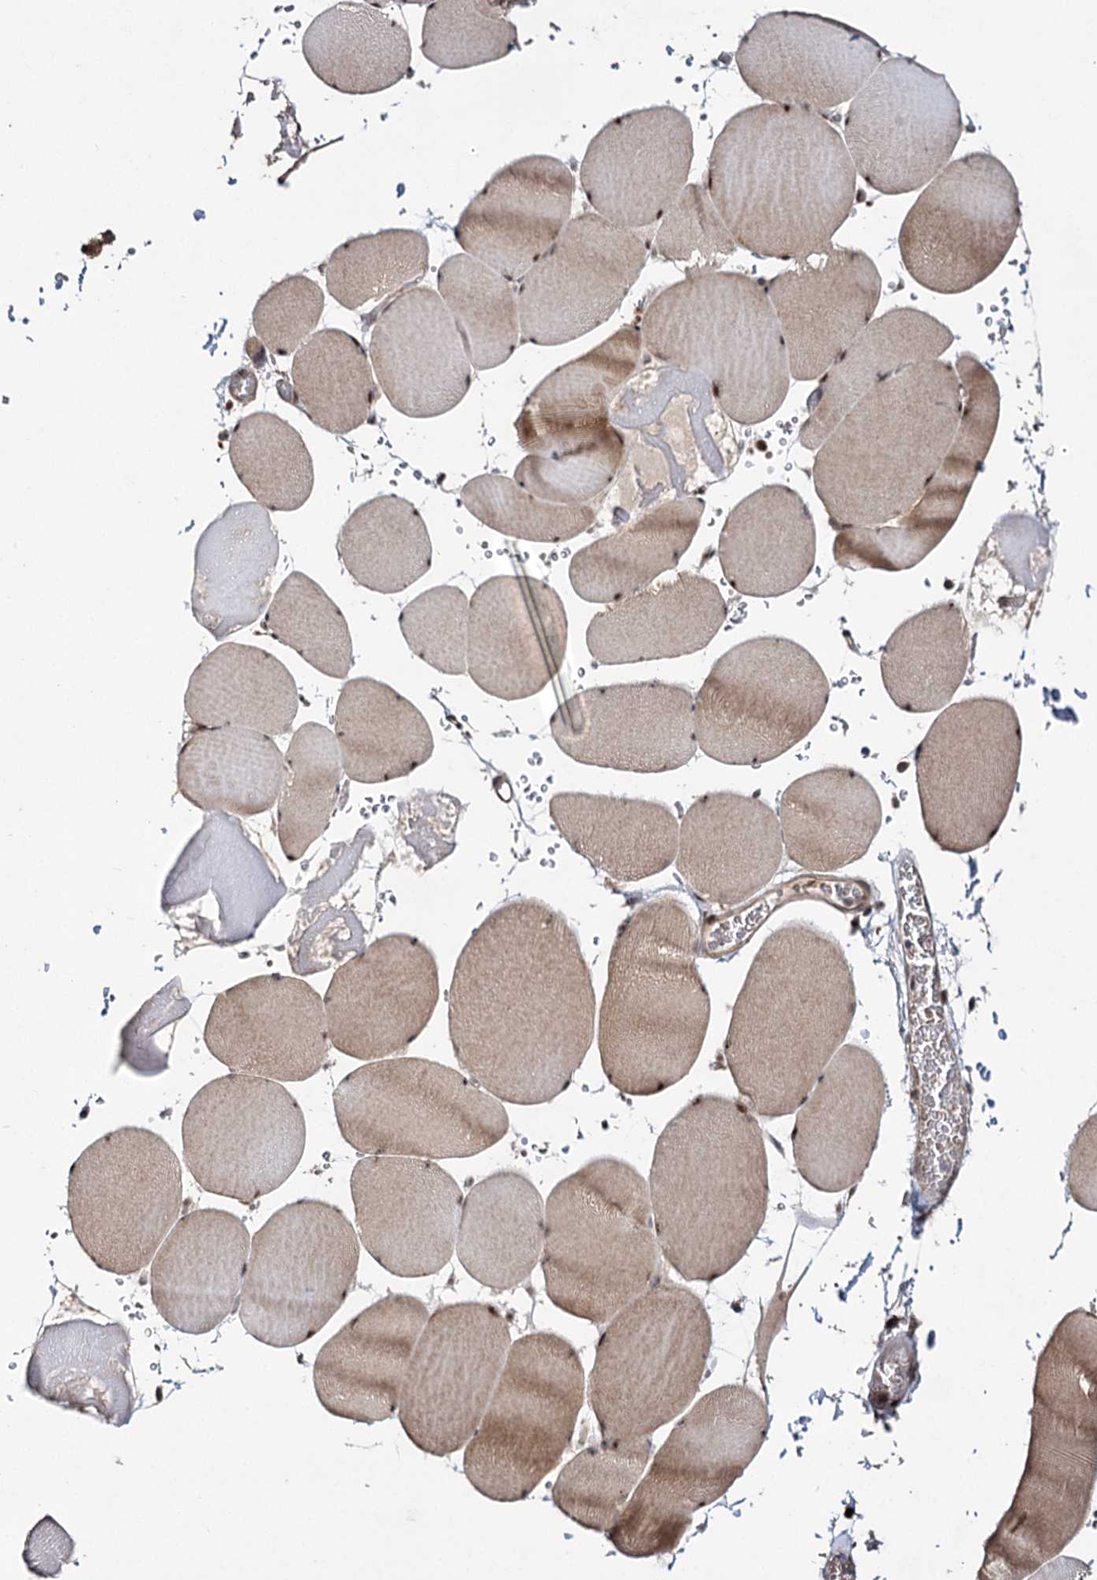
{"staining": {"intensity": "moderate", "quantity": "25%-75%", "location": "cytoplasmic/membranous,nuclear"}, "tissue": "skeletal muscle", "cell_type": "Myocytes", "image_type": "normal", "snomed": [{"axis": "morphology", "description": "Normal tissue, NOS"}, {"axis": "topography", "description": "Skeletal muscle"}, {"axis": "topography", "description": "Head-Neck"}], "caption": "A brown stain shows moderate cytoplasmic/membranous,nuclear expression of a protein in myocytes of normal skeletal muscle.", "gene": "MKNK2", "patient": {"sex": "male", "age": 66}}